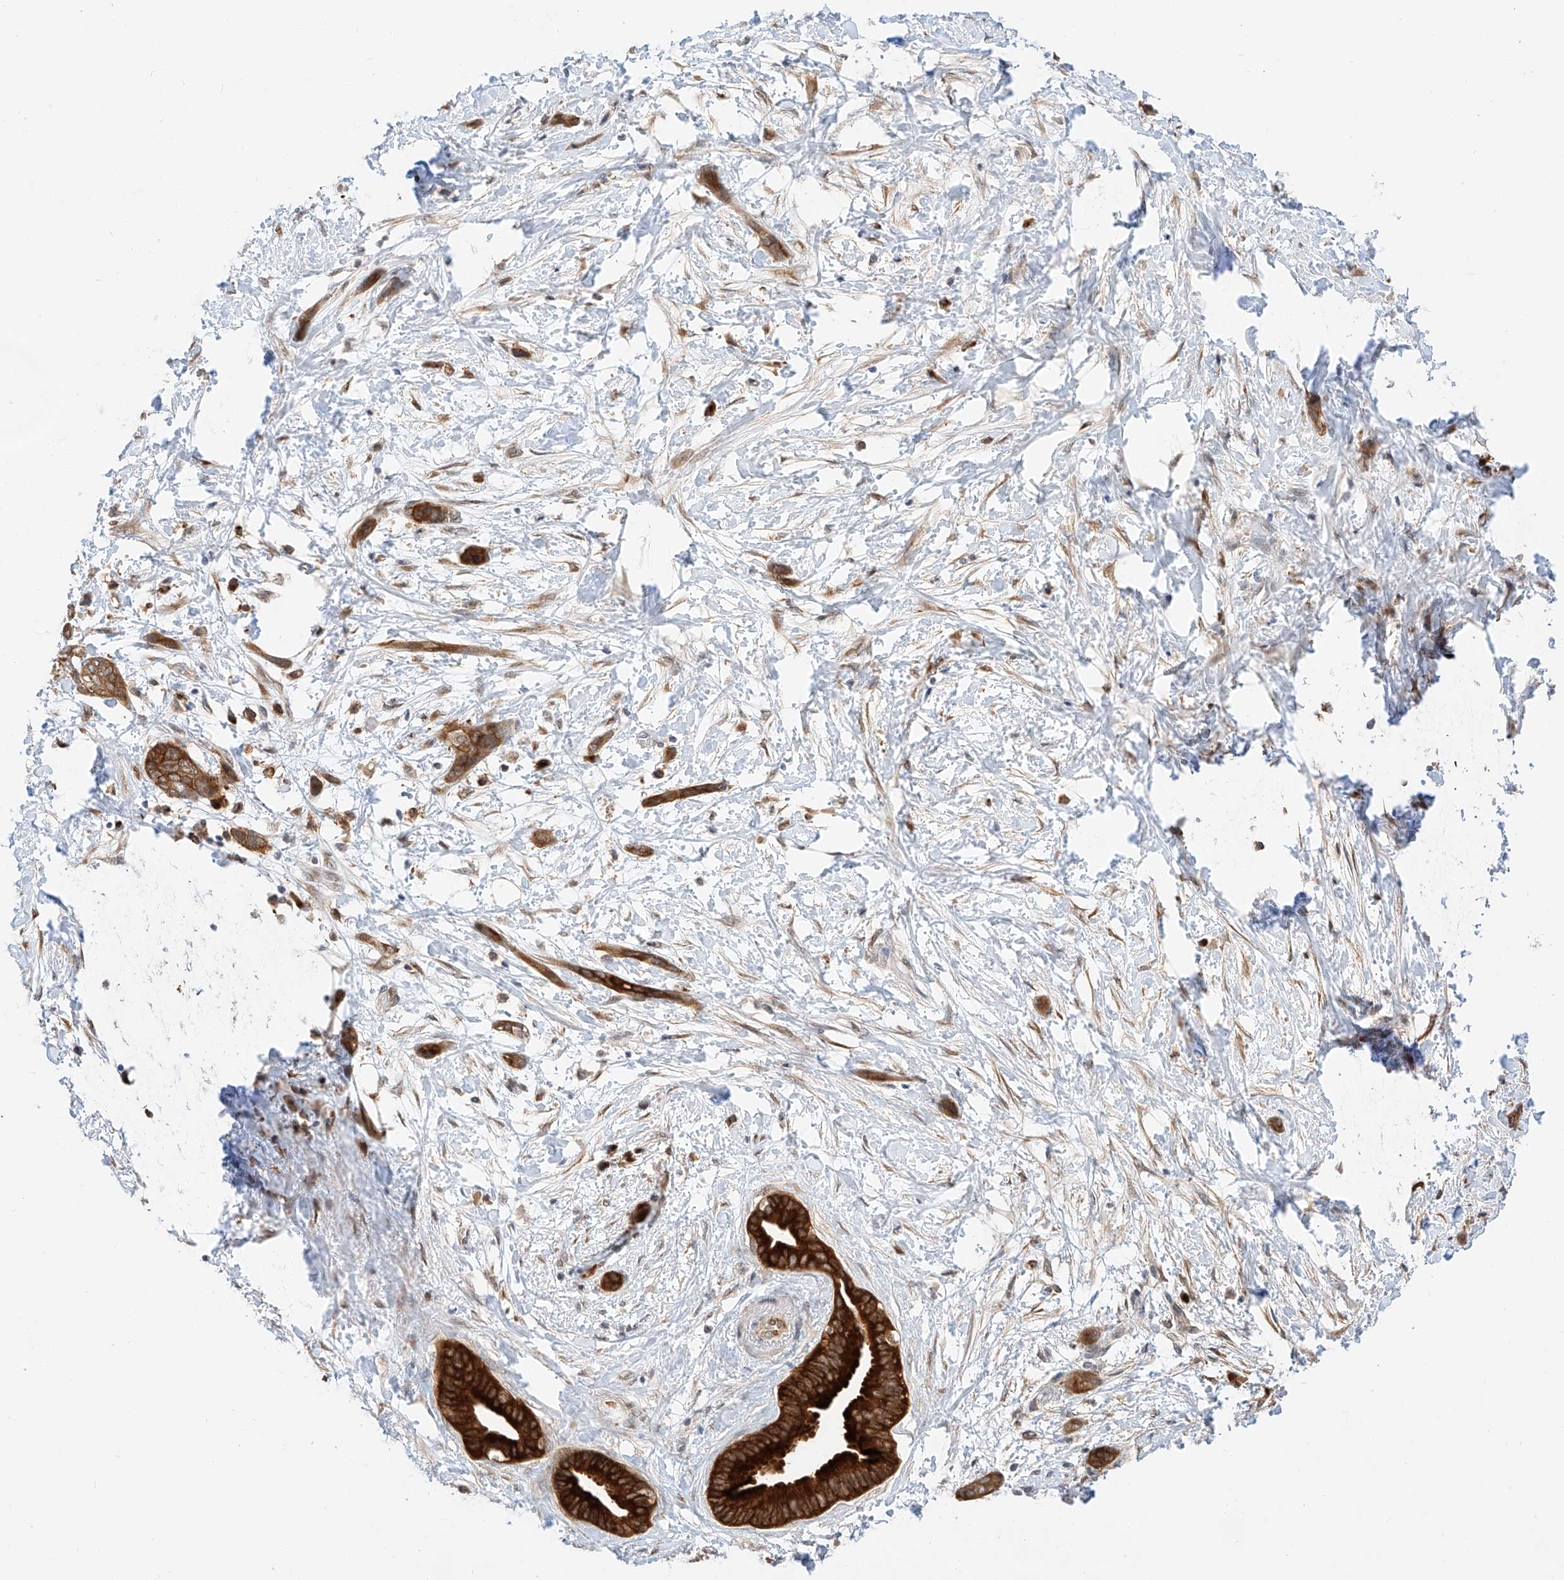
{"staining": {"intensity": "strong", "quantity": ">75%", "location": "cytoplasmic/membranous"}, "tissue": "pancreatic cancer", "cell_type": "Tumor cells", "image_type": "cancer", "snomed": [{"axis": "morphology", "description": "Normal tissue, NOS"}, {"axis": "morphology", "description": "Adenocarcinoma, NOS"}, {"axis": "topography", "description": "Pancreas"}, {"axis": "topography", "description": "Peripheral nerve tissue"}], "caption": "A high amount of strong cytoplasmic/membranous staining is present in about >75% of tumor cells in pancreatic cancer tissue.", "gene": "CARMIL1", "patient": {"sex": "female", "age": 63}}